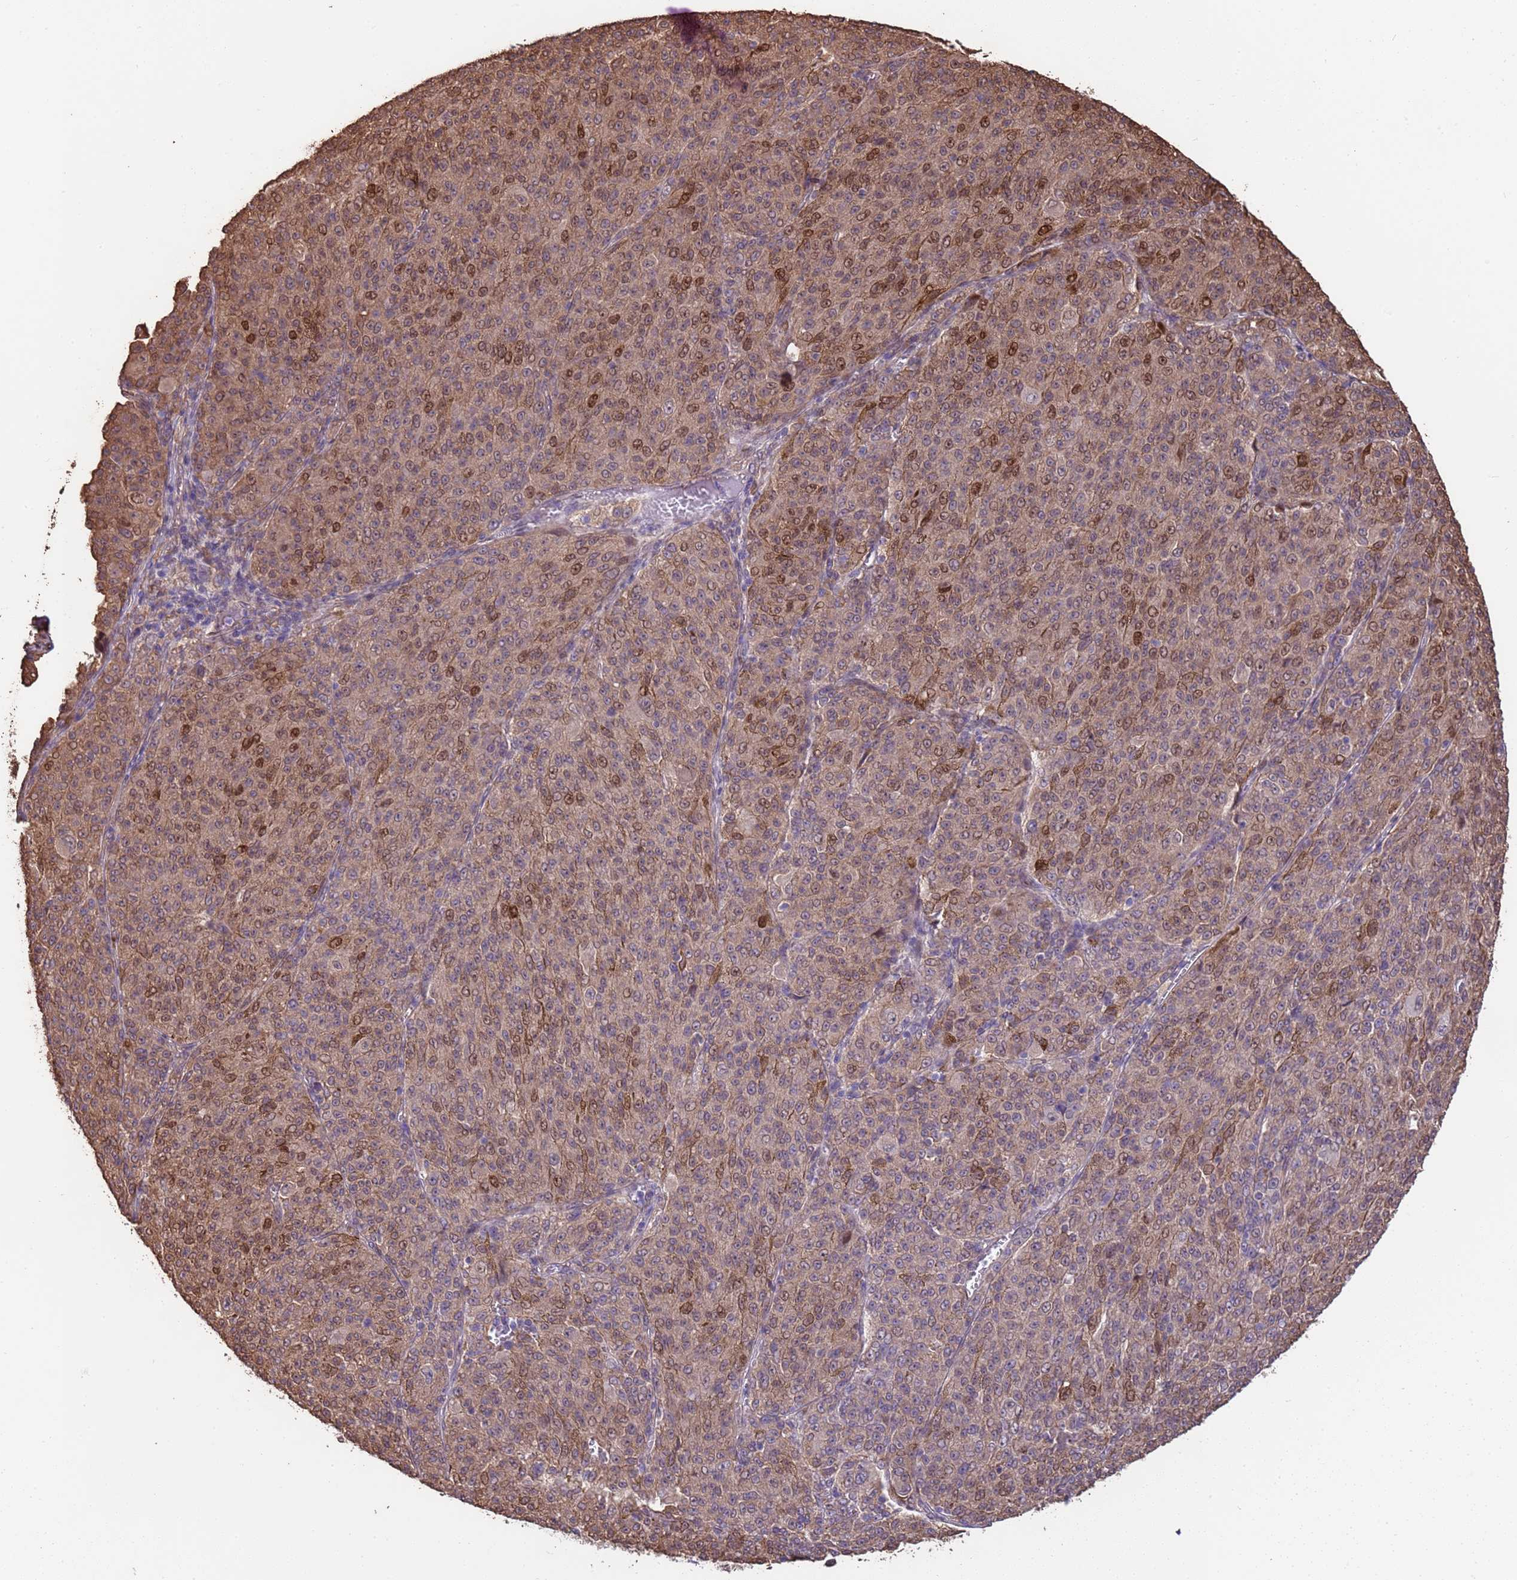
{"staining": {"intensity": "moderate", "quantity": ">75%", "location": "cytoplasmic/membranous,nuclear"}, "tissue": "melanoma", "cell_type": "Tumor cells", "image_type": "cancer", "snomed": [{"axis": "morphology", "description": "Malignant melanoma, NOS"}, {"axis": "topography", "description": "Skin"}], "caption": "Melanoma was stained to show a protein in brown. There is medium levels of moderate cytoplasmic/membranous and nuclear positivity in approximately >75% of tumor cells. (DAB (3,3'-diaminobenzidine) IHC, brown staining for protein, blue staining for nuclei).", "gene": "NPHP1", "patient": {"sex": "female", "age": 52}}